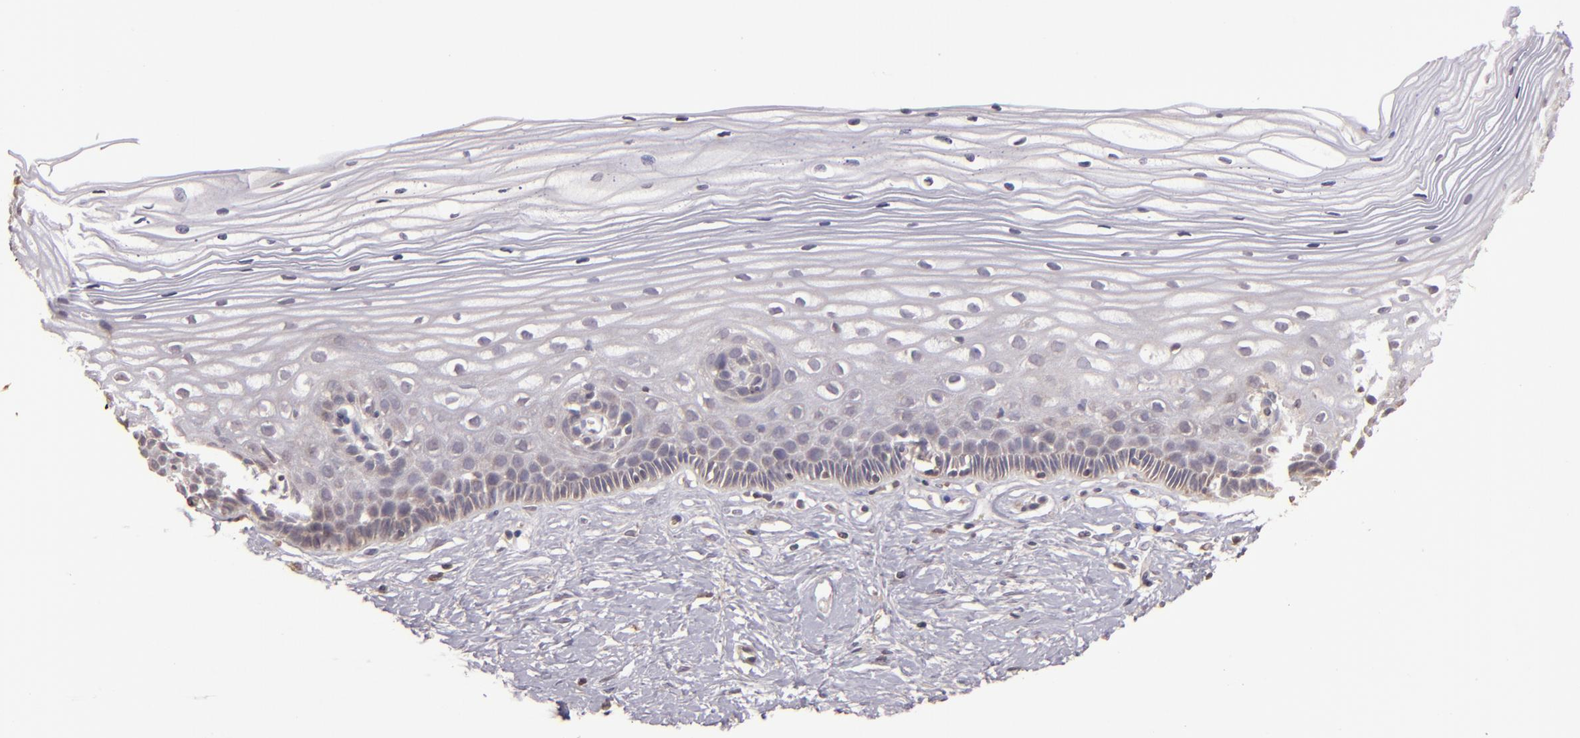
{"staining": {"intensity": "negative", "quantity": "none", "location": "none"}, "tissue": "cervix", "cell_type": "Glandular cells", "image_type": "normal", "snomed": [{"axis": "morphology", "description": "Normal tissue, NOS"}, {"axis": "topography", "description": "Cervix"}], "caption": "High power microscopy image of an immunohistochemistry image of benign cervix, revealing no significant expression in glandular cells.", "gene": "ABL1", "patient": {"sex": "female", "age": 40}}